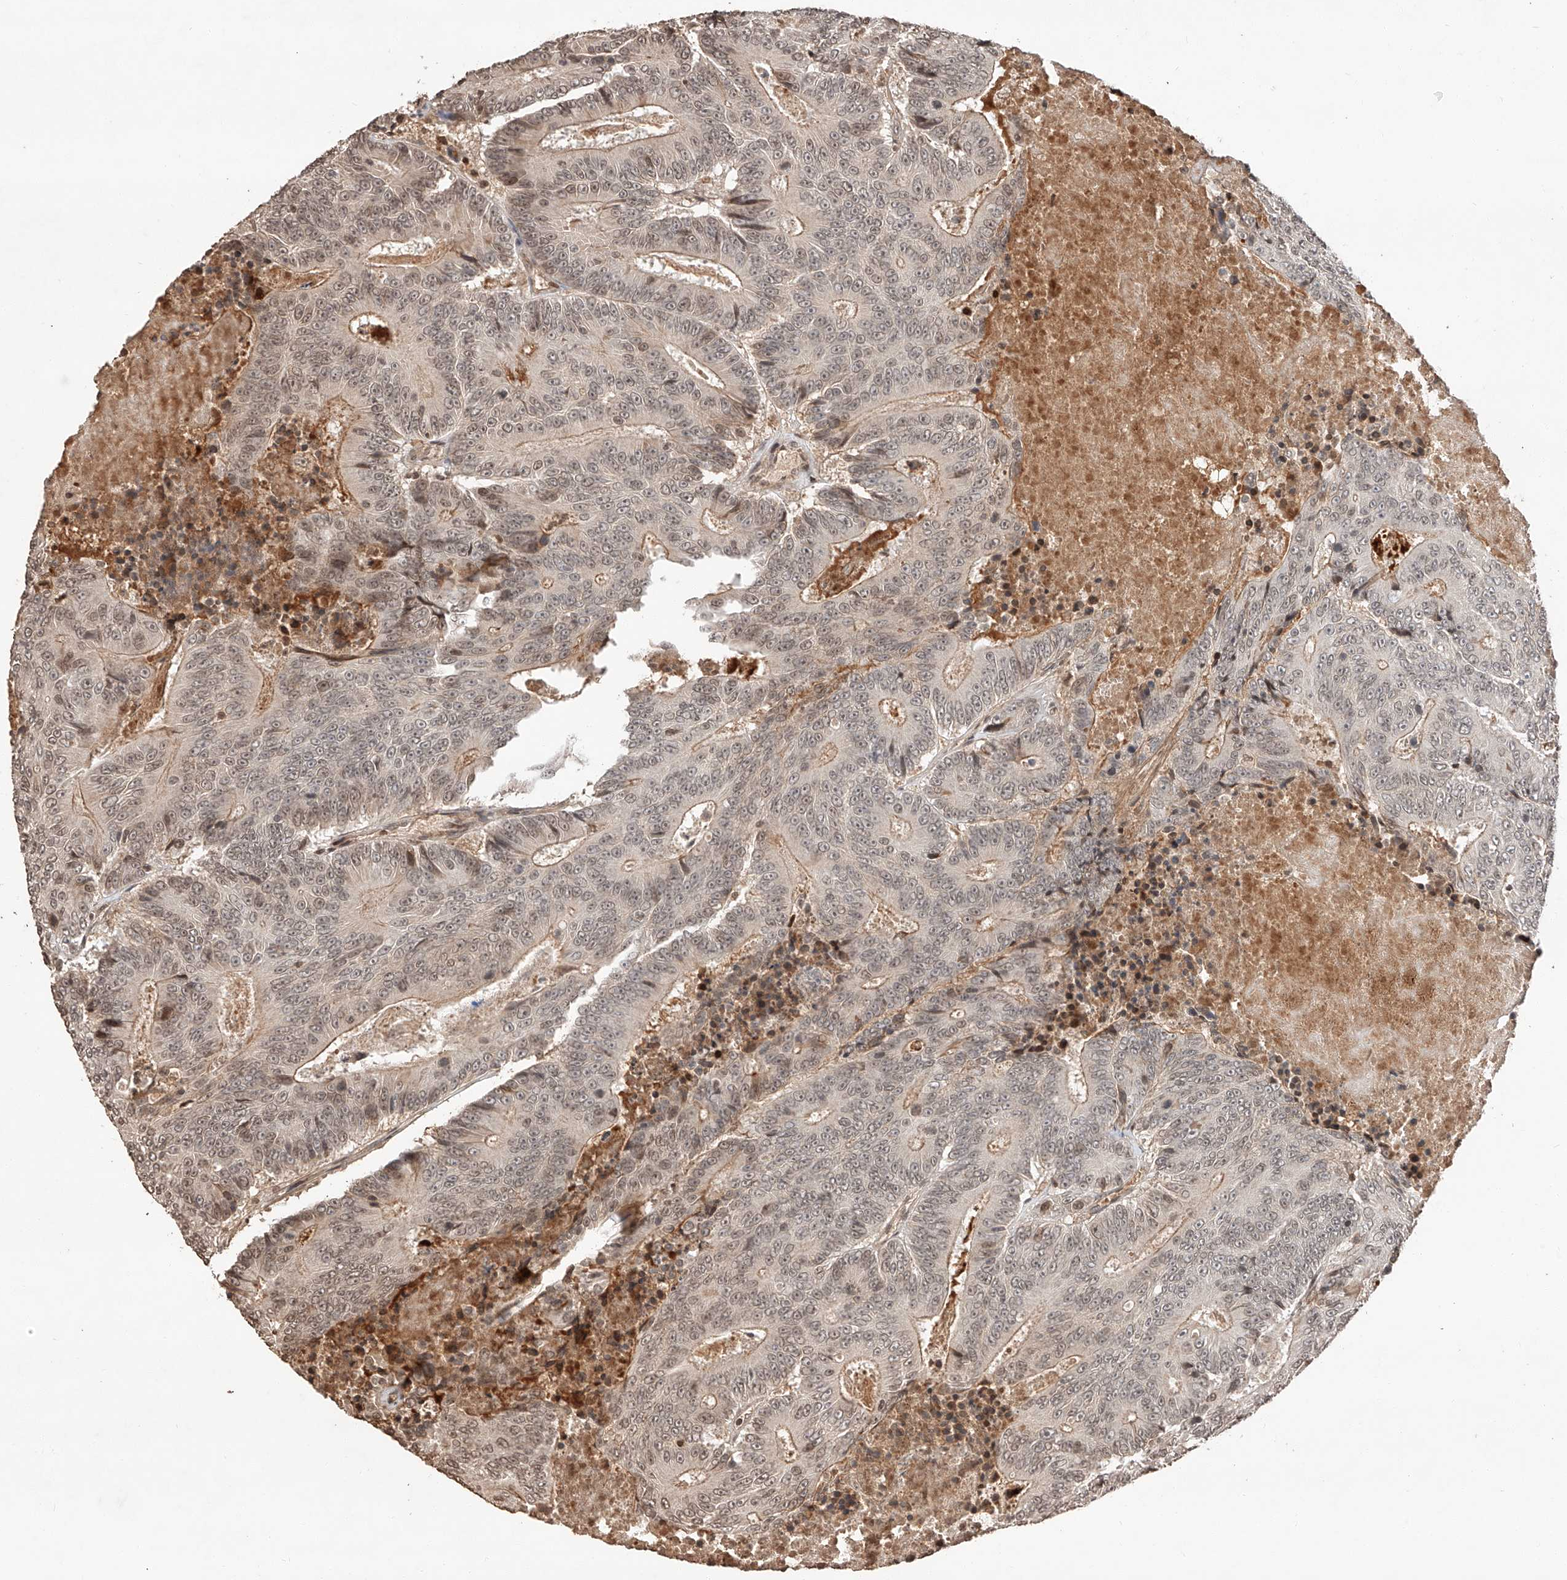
{"staining": {"intensity": "weak", "quantity": "25%-75%", "location": "cytoplasmic/membranous,nuclear"}, "tissue": "colorectal cancer", "cell_type": "Tumor cells", "image_type": "cancer", "snomed": [{"axis": "morphology", "description": "Adenocarcinoma, NOS"}, {"axis": "topography", "description": "Colon"}], "caption": "The photomicrograph displays staining of colorectal cancer (adenocarcinoma), revealing weak cytoplasmic/membranous and nuclear protein expression (brown color) within tumor cells. (DAB IHC with brightfield microscopy, high magnification).", "gene": "ARHGAP33", "patient": {"sex": "male", "age": 83}}